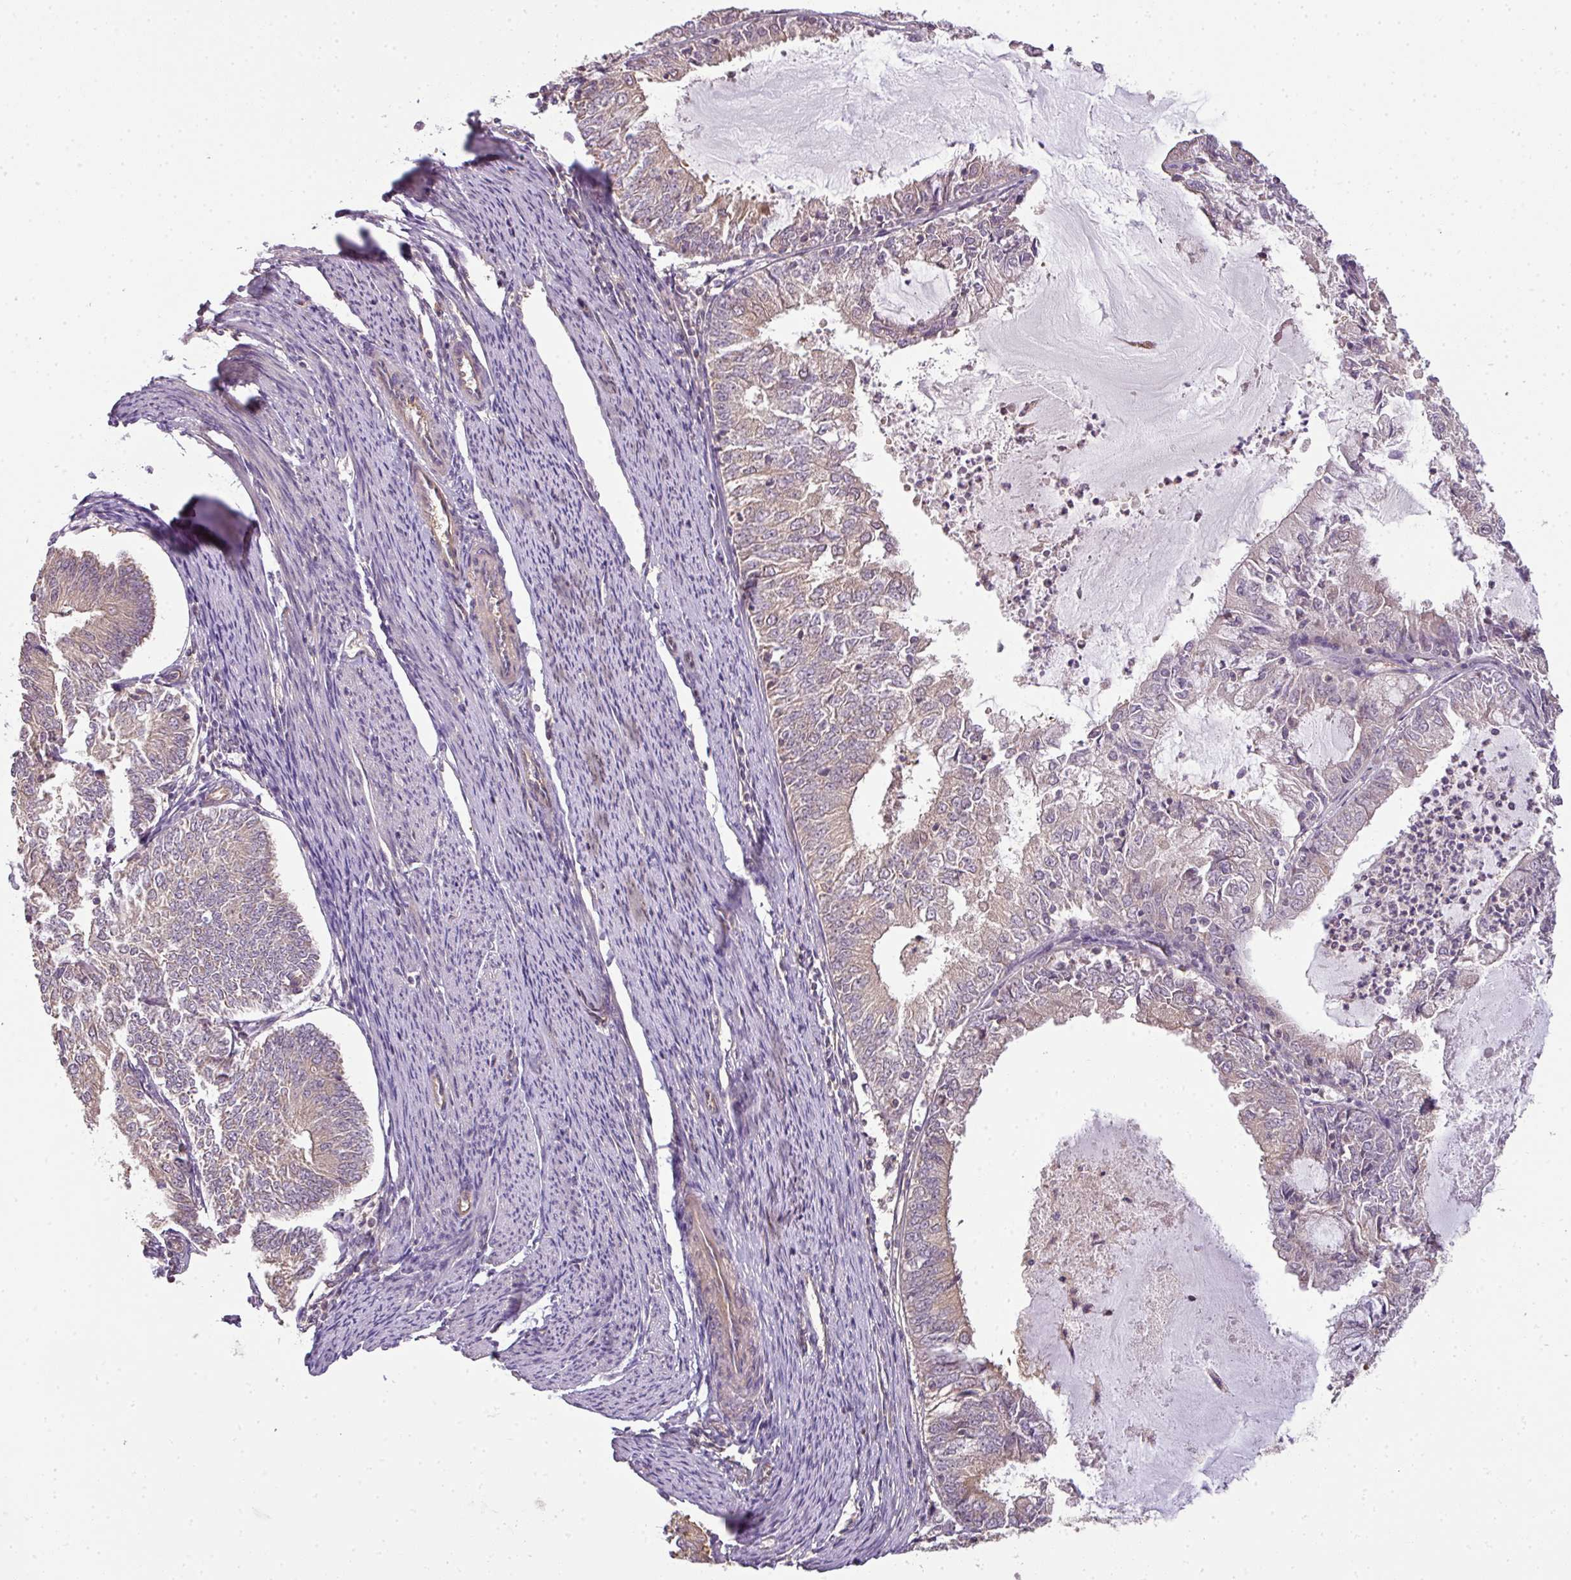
{"staining": {"intensity": "weak", "quantity": "<25%", "location": "cytoplasmic/membranous"}, "tissue": "endometrial cancer", "cell_type": "Tumor cells", "image_type": "cancer", "snomed": [{"axis": "morphology", "description": "Adenocarcinoma, NOS"}, {"axis": "topography", "description": "Endometrium"}], "caption": "Human endometrial adenocarcinoma stained for a protein using immunohistochemistry (IHC) reveals no positivity in tumor cells.", "gene": "TCL1B", "patient": {"sex": "female", "age": 57}}